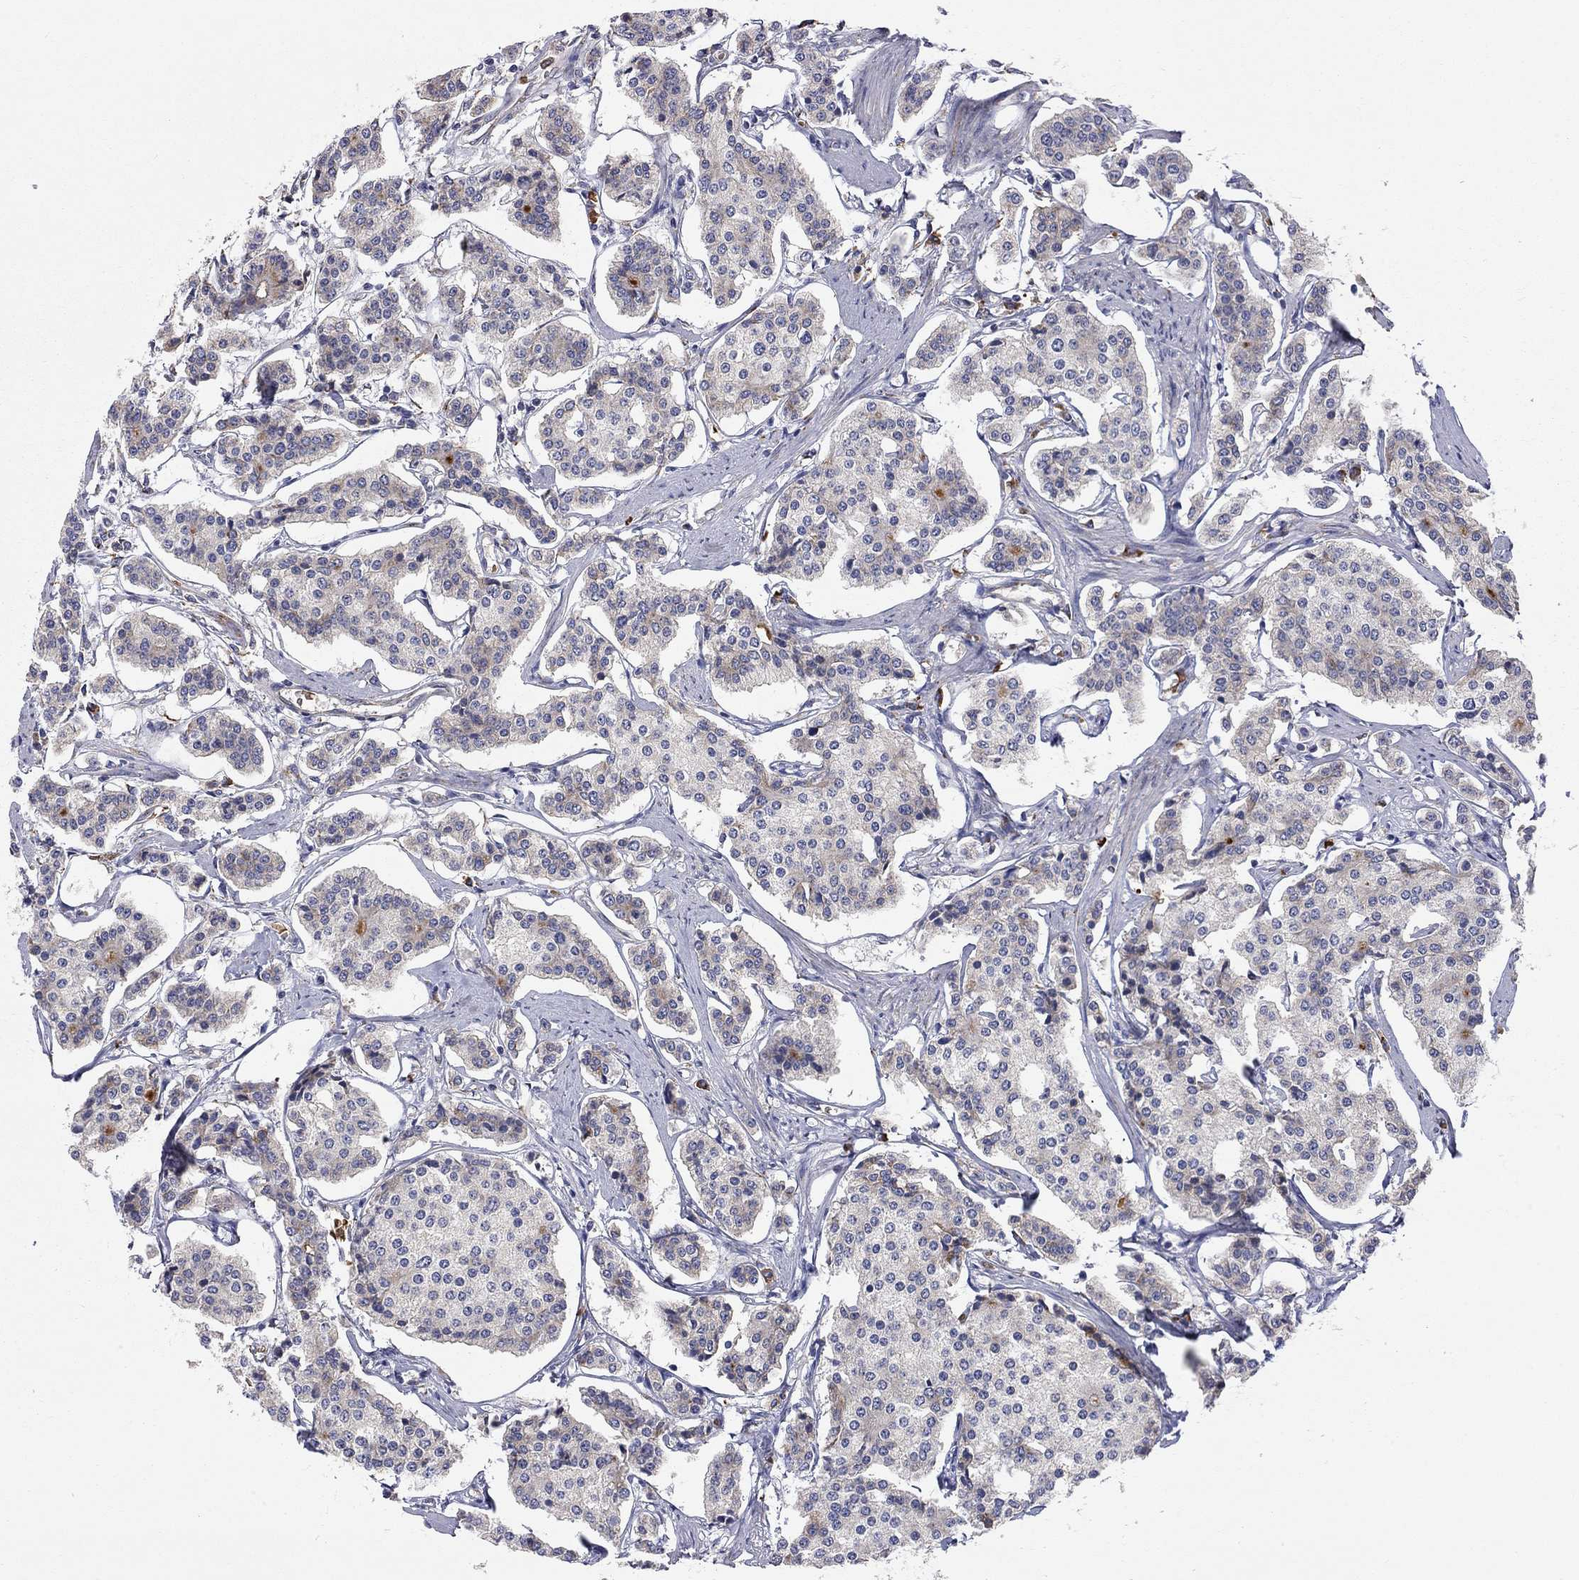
{"staining": {"intensity": "negative", "quantity": "none", "location": "none"}, "tissue": "carcinoid", "cell_type": "Tumor cells", "image_type": "cancer", "snomed": [{"axis": "morphology", "description": "Carcinoid, malignant, NOS"}, {"axis": "topography", "description": "Small intestine"}], "caption": "DAB (3,3'-diaminobenzidine) immunohistochemical staining of carcinoid demonstrates no significant staining in tumor cells.", "gene": "CASTOR1", "patient": {"sex": "female", "age": 65}}